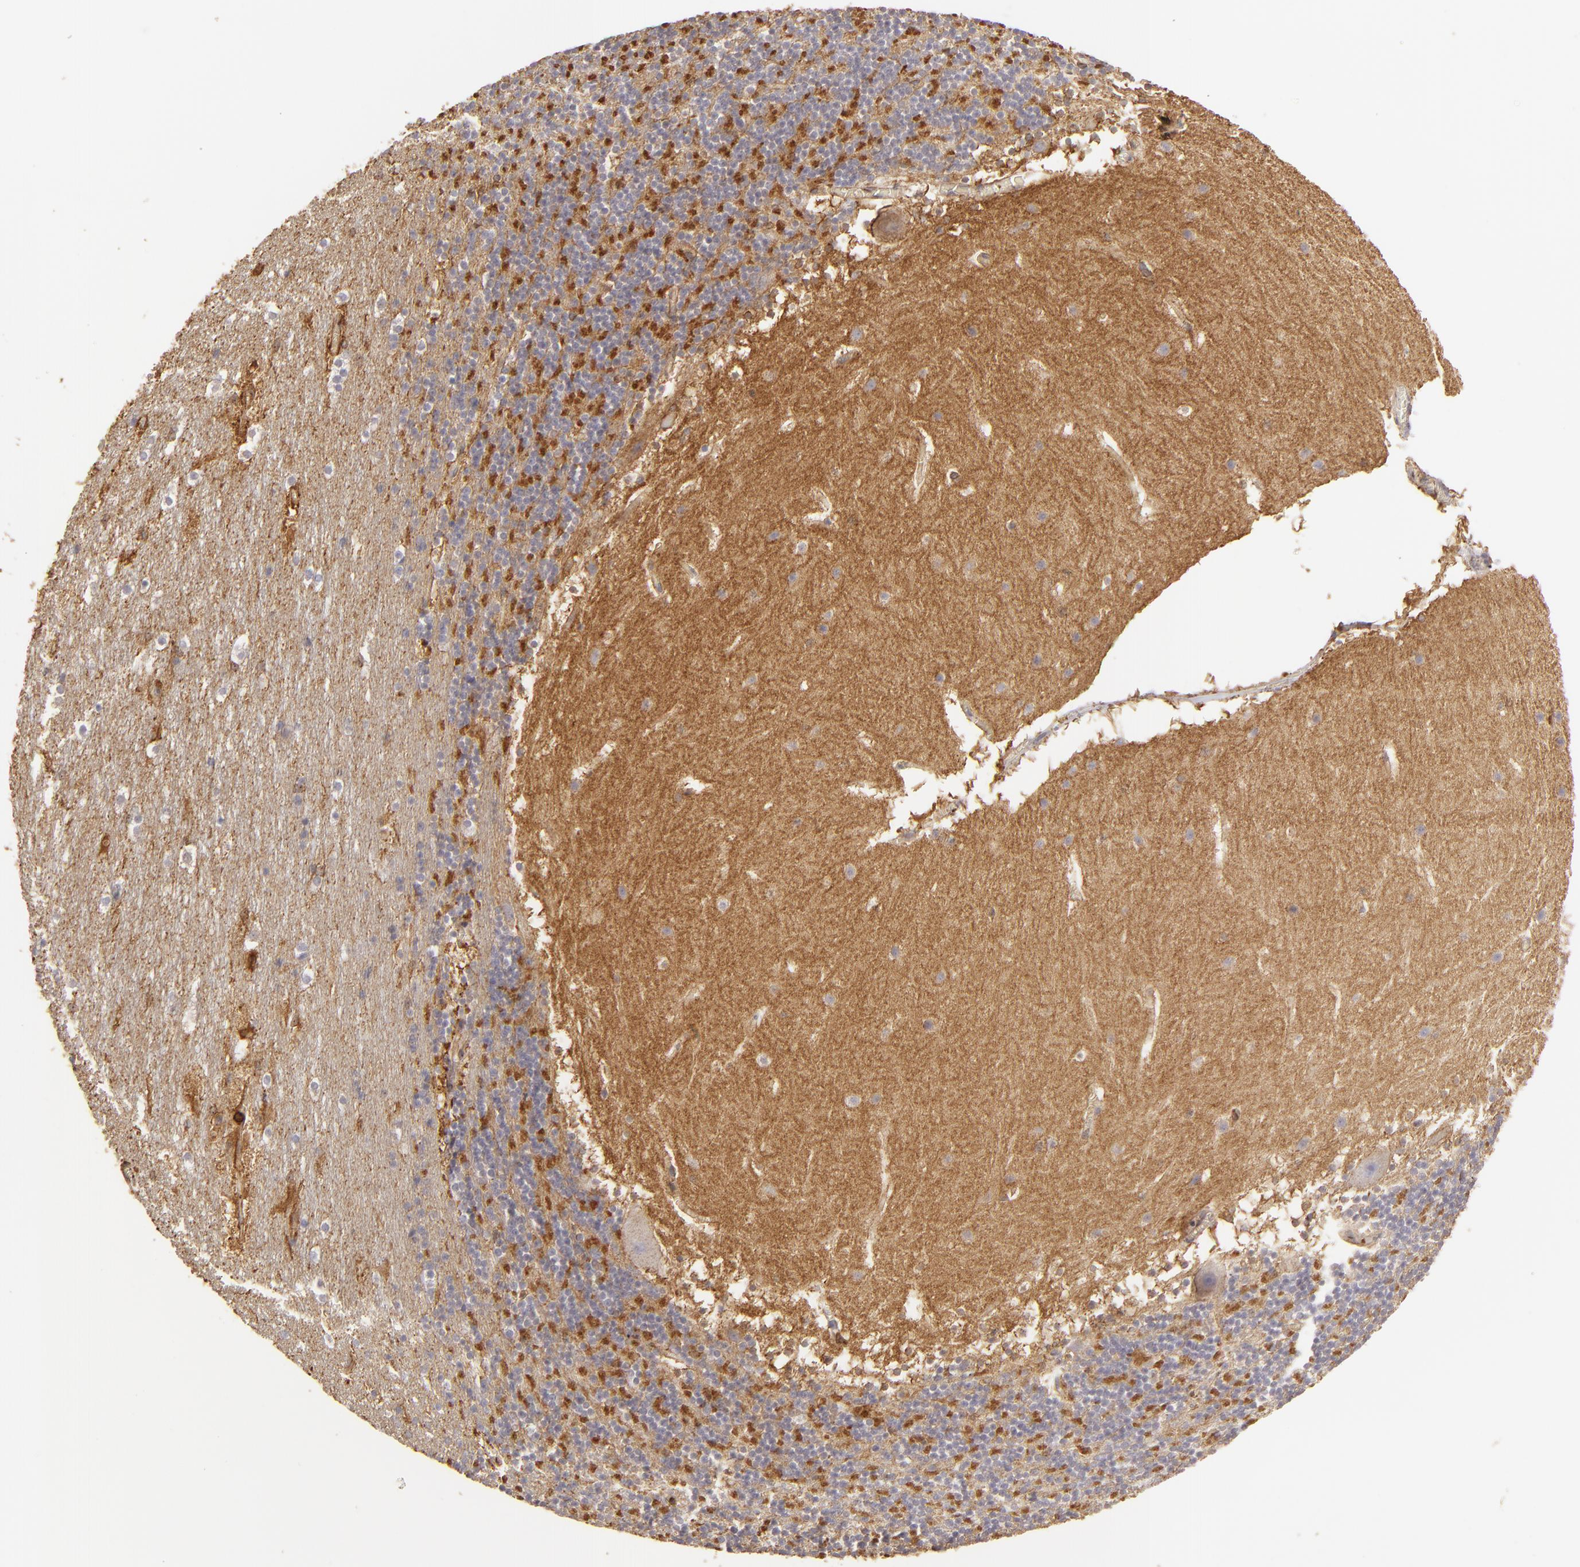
{"staining": {"intensity": "strong", "quantity": "<25%", "location": "cytoplasmic/membranous,nuclear"}, "tissue": "cerebellum", "cell_type": "Cells in granular layer", "image_type": "normal", "snomed": [{"axis": "morphology", "description": "Normal tissue, NOS"}, {"axis": "topography", "description": "Cerebellum"}], "caption": "An image of cerebellum stained for a protein shows strong cytoplasmic/membranous,nuclear brown staining in cells in granular layer. (DAB IHC with brightfield microscopy, high magnification).", "gene": "ACTB", "patient": {"sex": "male", "age": 45}}